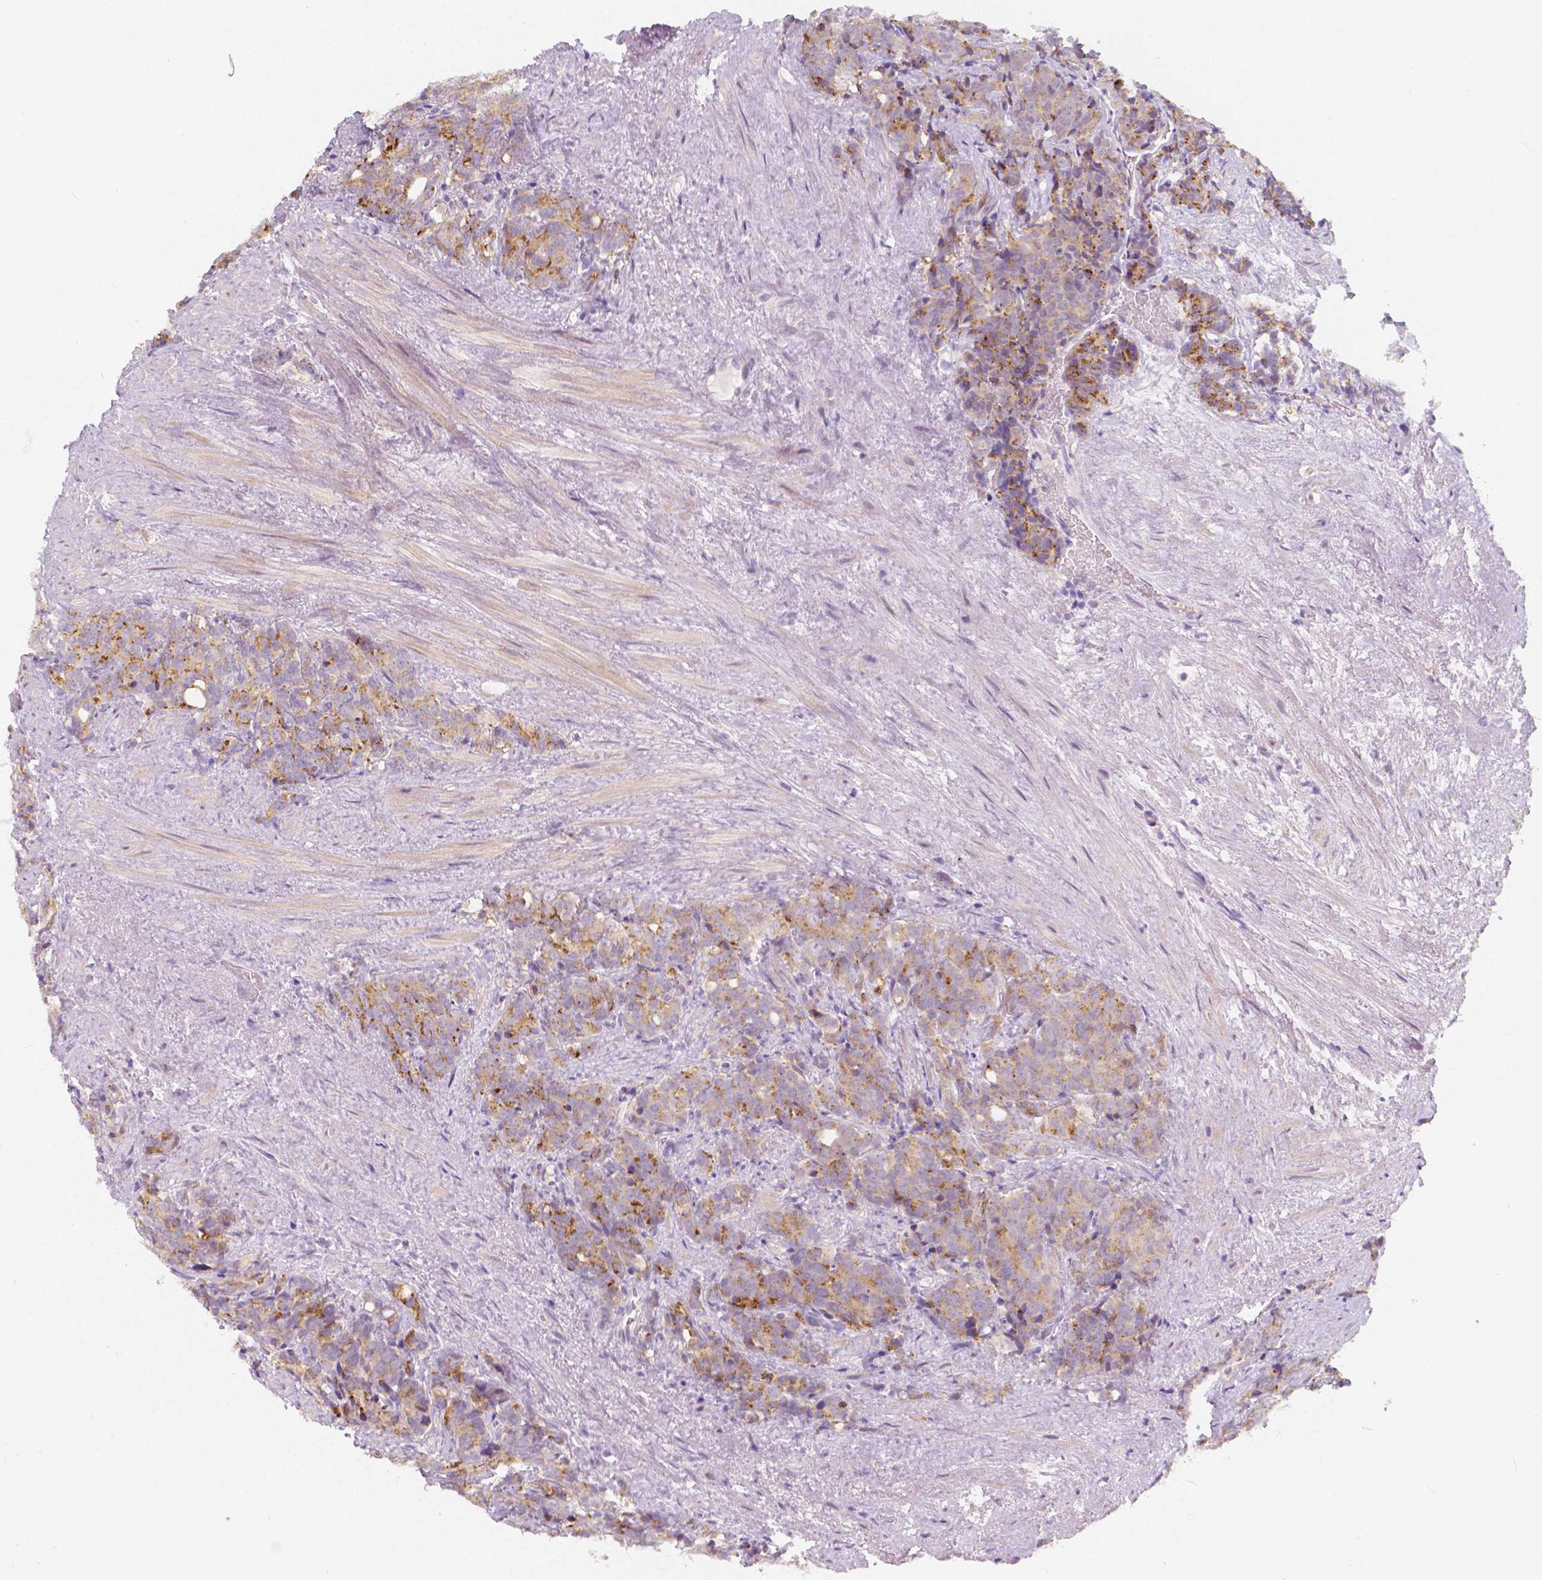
{"staining": {"intensity": "moderate", "quantity": ">75%", "location": "cytoplasmic/membranous"}, "tissue": "prostate cancer", "cell_type": "Tumor cells", "image_type": "cancer", "snomed": [{"axis": "morphology", "description": "Adenocarcinoma, High grade"}, {"axis": "topography", "description": "Prostate"}], "caption": "IHC micrograph of neoplastic tissue: human high-grade adenocarcinoma (prostate) stained using IHC displays medium levels of moderate protein expression localized specifically in the cytoplasmic/membranous of tumor cells, appearing as a cytoplasmic/membranous brown color.", "gene": "RNF186", "patient": {"sex": "male", "age": 84}}